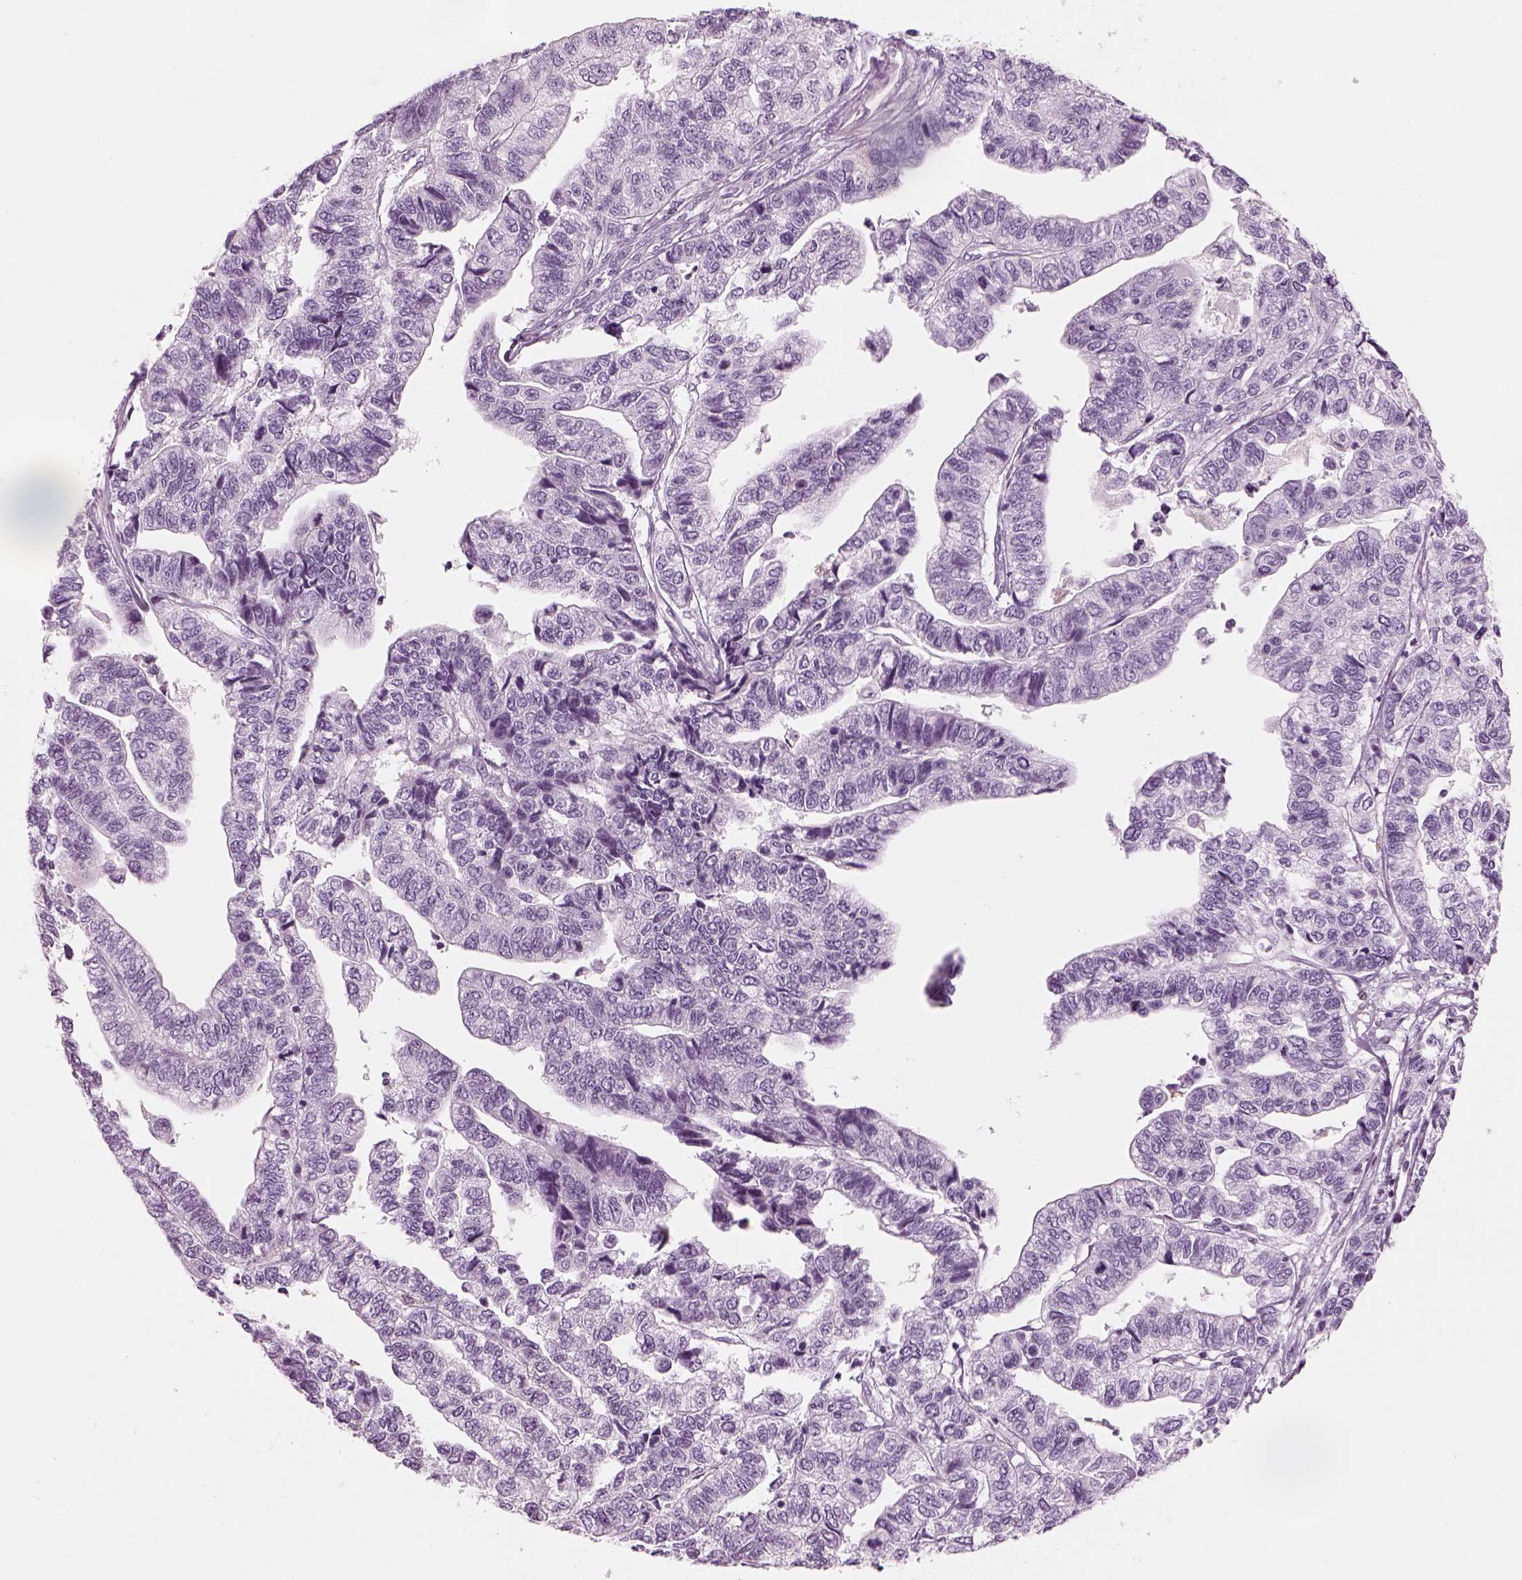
{"staining": {"intensity": "negative", "quantity": "none", "location": "none"}, "tissue": "stomach cancer", "cell_type": "Tumor cells", "image_type": "cancer", "snomed": [{"axis": "morphology", "description": "Adenocarcinoma, NOS"}, {"axis": "topography", "description": "Stomach, upper"}], "caption": "Immunohistochemistry of human adenocarcinoma (stomach) shows no expression in tumor cells.", "gene": "SAG", "patient": {"sex": "female", "age": 67}}